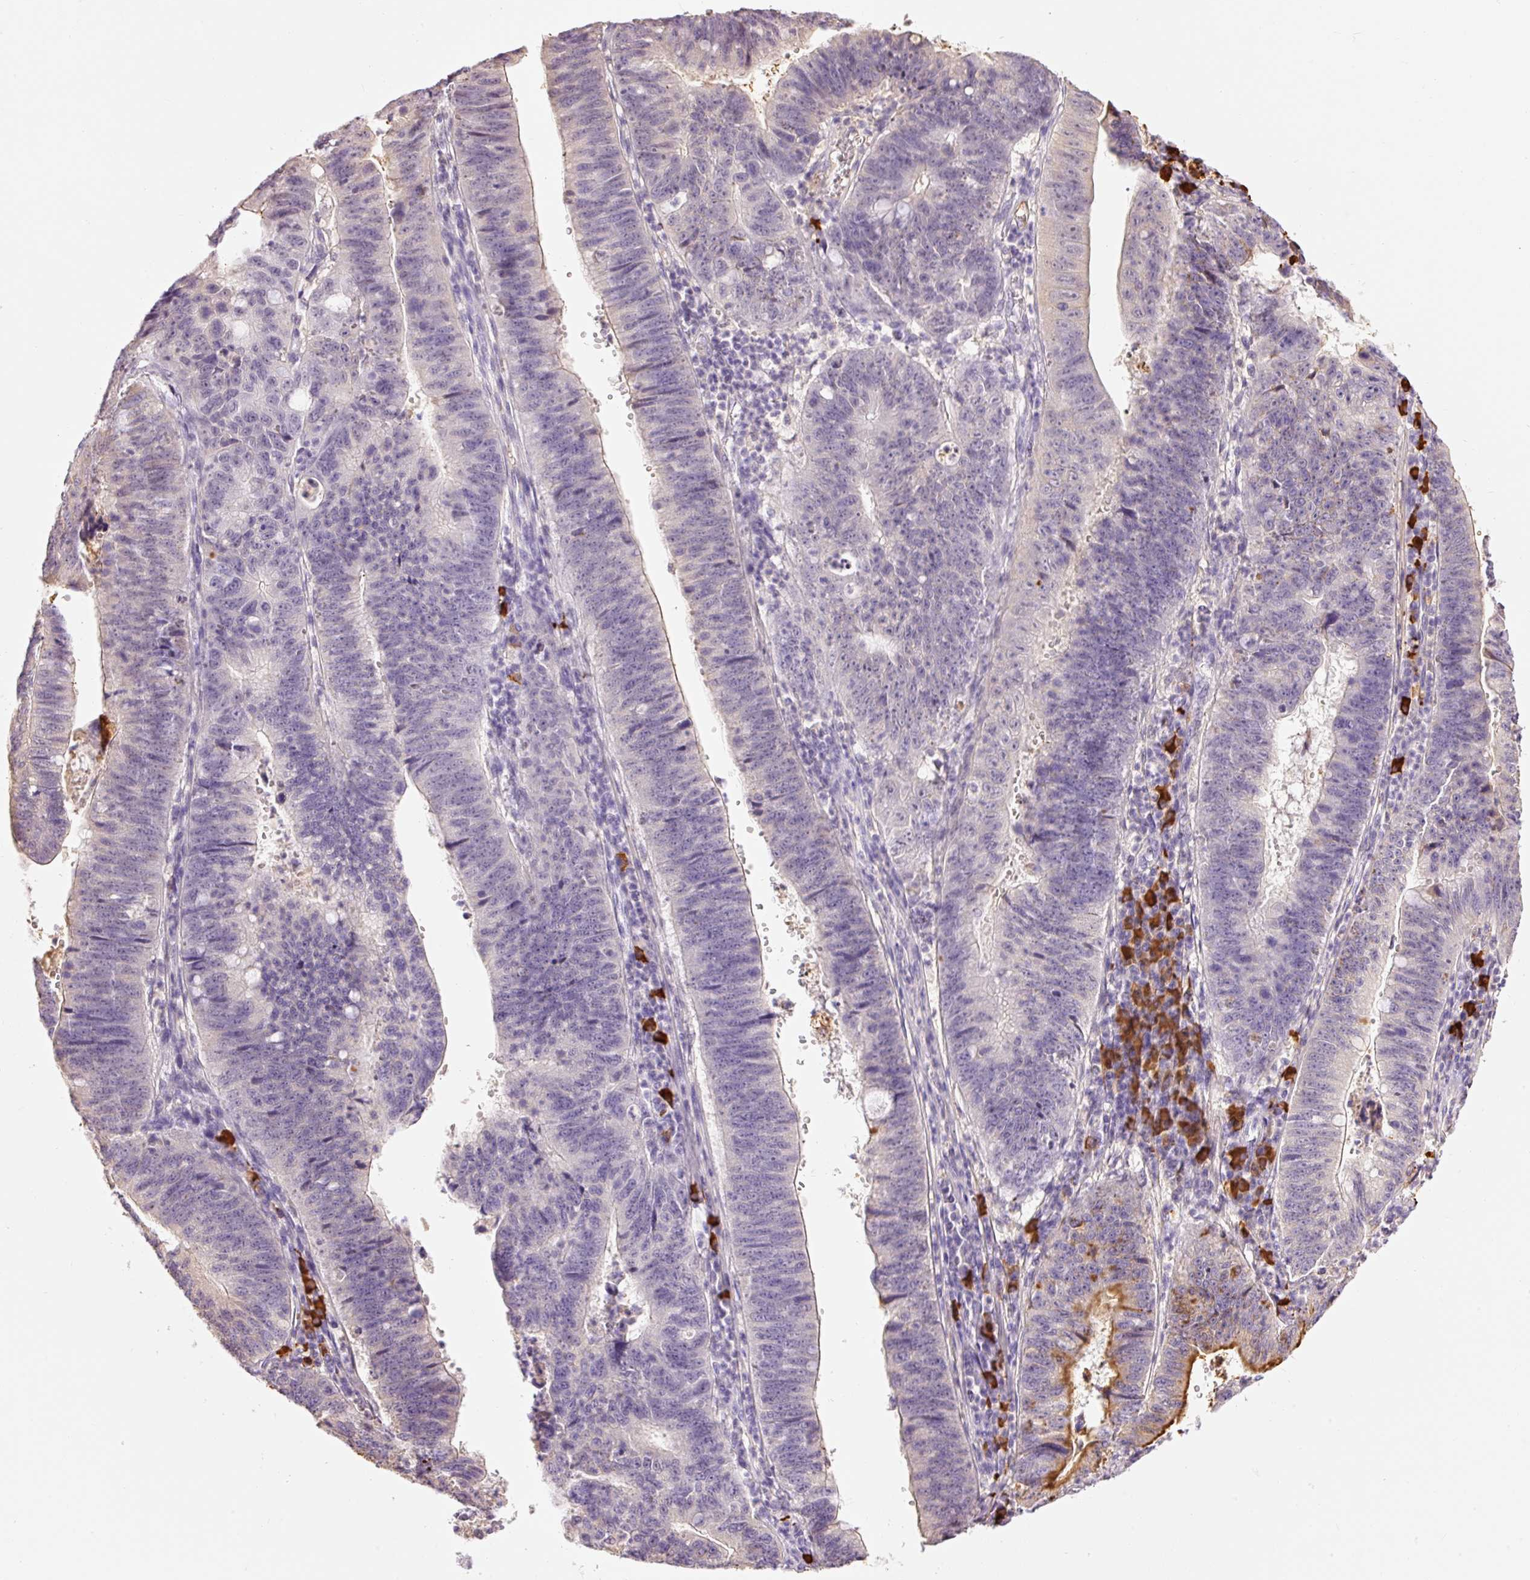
{"staining": {"intensity": "negative", "quantity": "none", "location": "none"}, "tissue": "stomach cancer", "cell_type": "Tumor cells", "image_type": "cancer", "snomed": [{"axis": "morphology", "description": "Adenocarcinoma, NOS"}, {"axis": "topography", "description": "Stomach"}], "caption": "An IHC image of stomach cancer (adenocarcinoma) is shown. There is no staining in tumor cells of stomach cancer (adenocarcinoma).", "gene": "PRPF38B", "patient": {"sex": "male", "age": 59}}